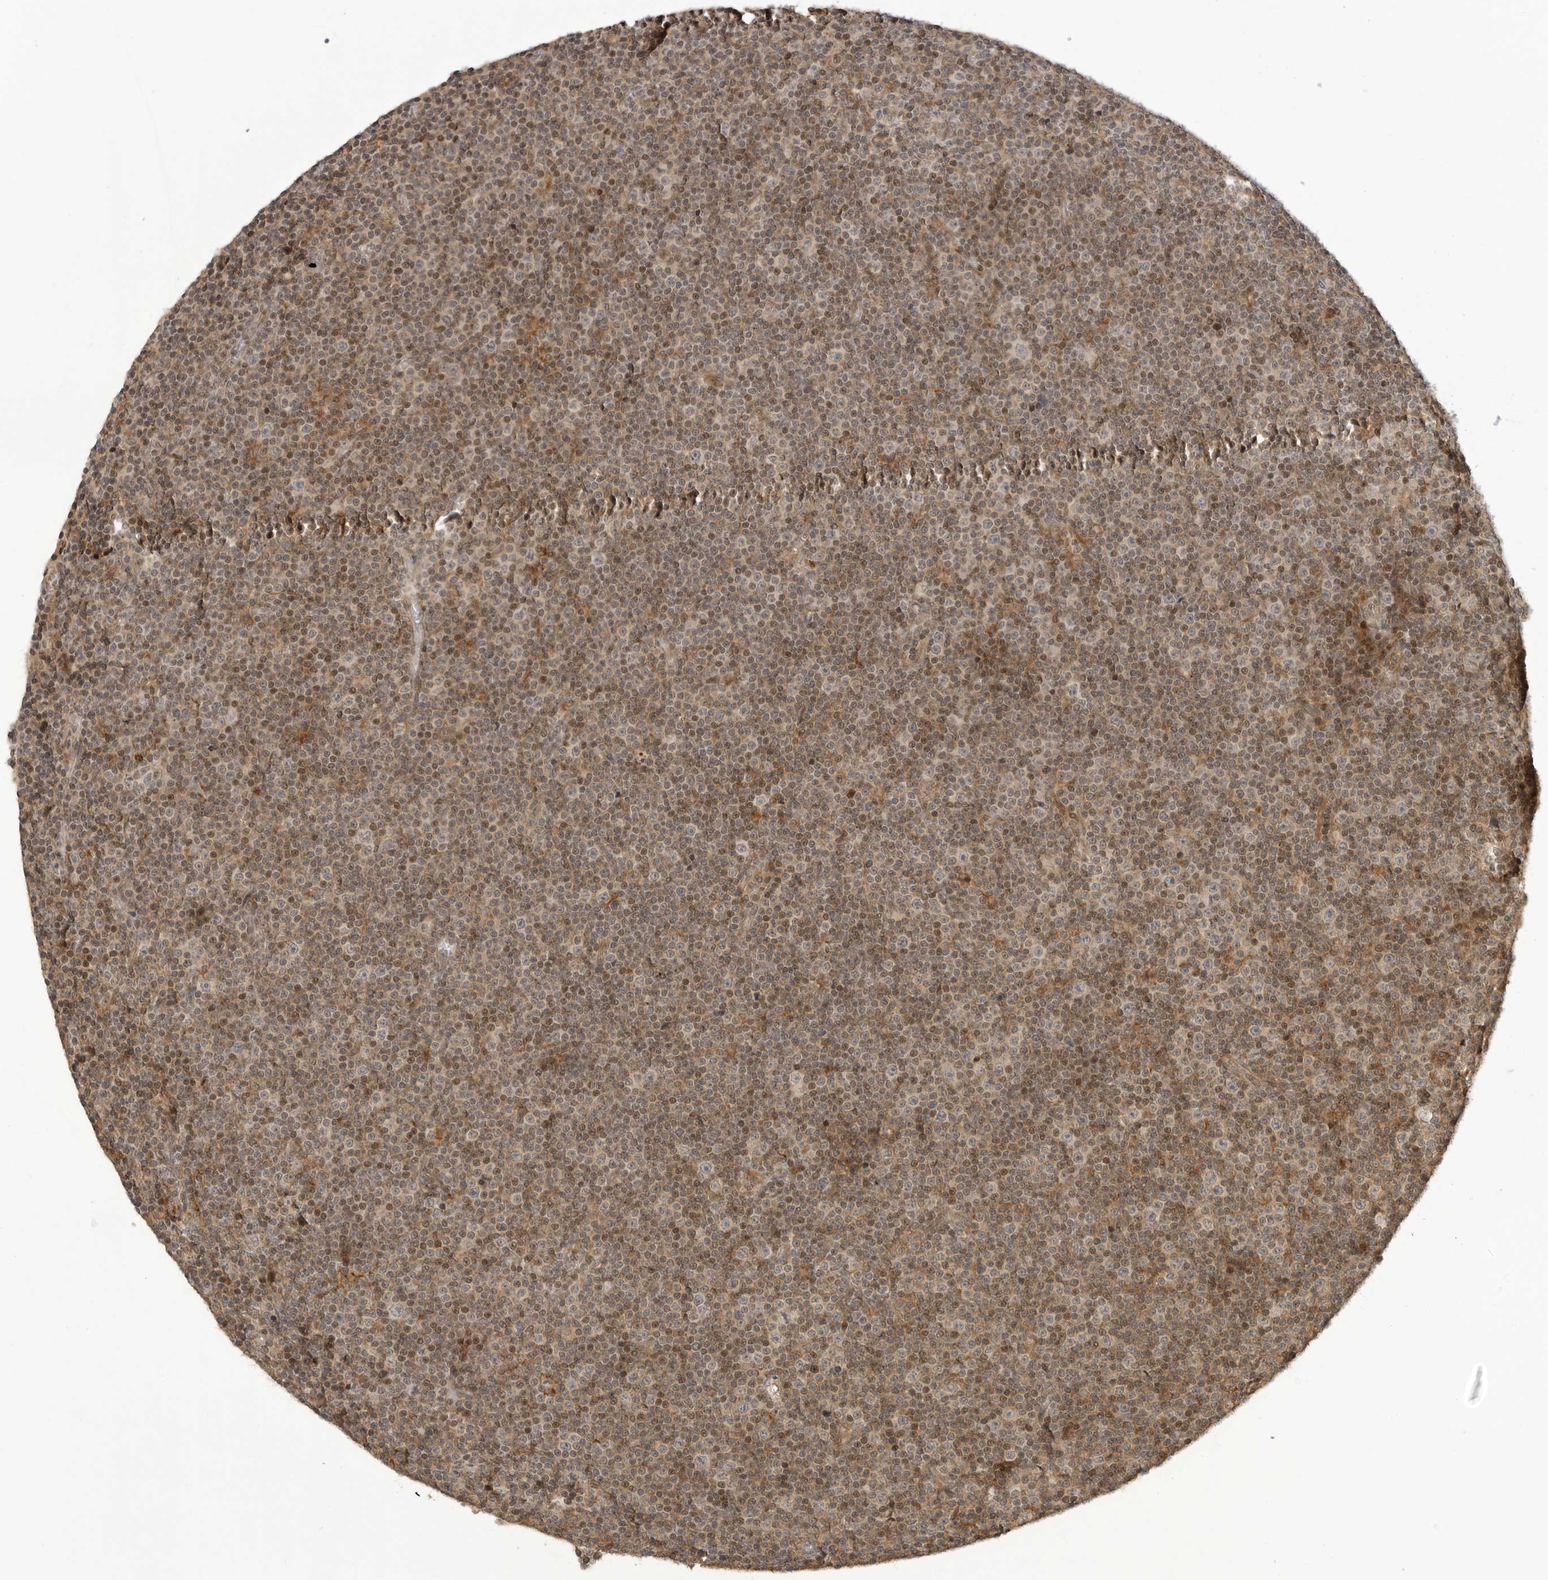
{"staining": {"intensity": "weak", "quantity": "25%-75%", "location": "cytoplasmic/membranous,nuclear"}, "tissue": "lymphoma", "cell_type": "Tumor cells", "image_type": "cancer", "snomed": [{"axis": "morphology", "description": "Malignant lymphoma, non-Hodgkin's type, Low grade"}, {"axis": "topography", "description": "Lymph node"}], "caption": "The histopathology image displays immunohistochemical staining of lymphoma. There is weak cytoplasmic/membranous and nuclear staining is seen in about 25%-75% of tumor cells. The protein of interest is shown in brown color, while the nuclei are stained blue.", "gene": "MAP2K5", "patient": {"sex": "female", "age": 67}}